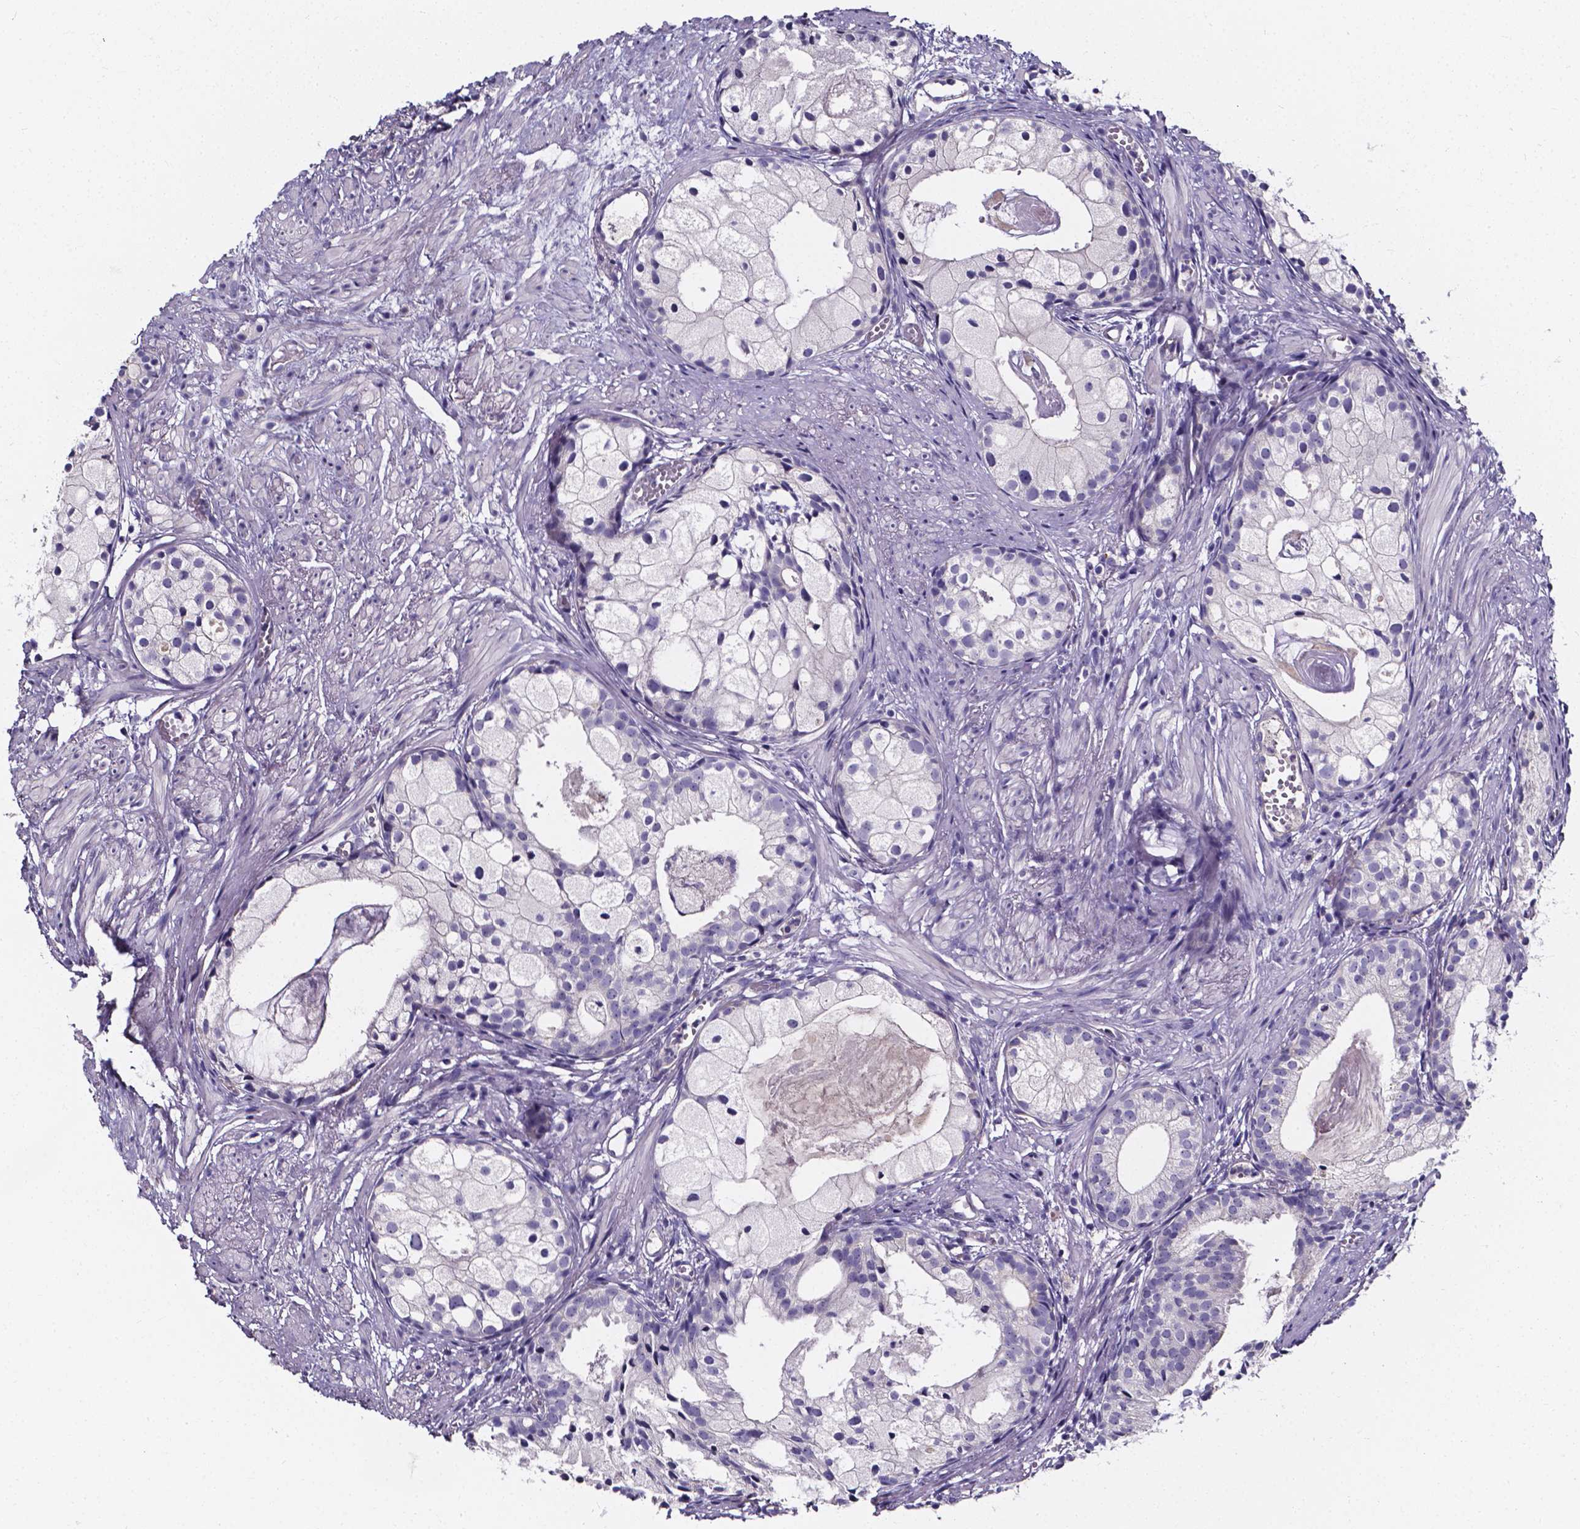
{"staining": {"intensity": "negative", "quantity": "none", "location": "none"}, "tissue": "prostate cancer", "cell_type": "Tumor cells", "image_type": "cancer", "snomed": [{"axis": "morphology", "description": "Adenocarcinoma, High grade"}, {"axis": "topography", "description": "Prostate"}], "caption": "Histopathology image shows no significant protein staining in tumor cells of prostate high-grade adenocarcinoma.", "gene": "CACNG8", "patient": {"sex": "male", "age": 85}}